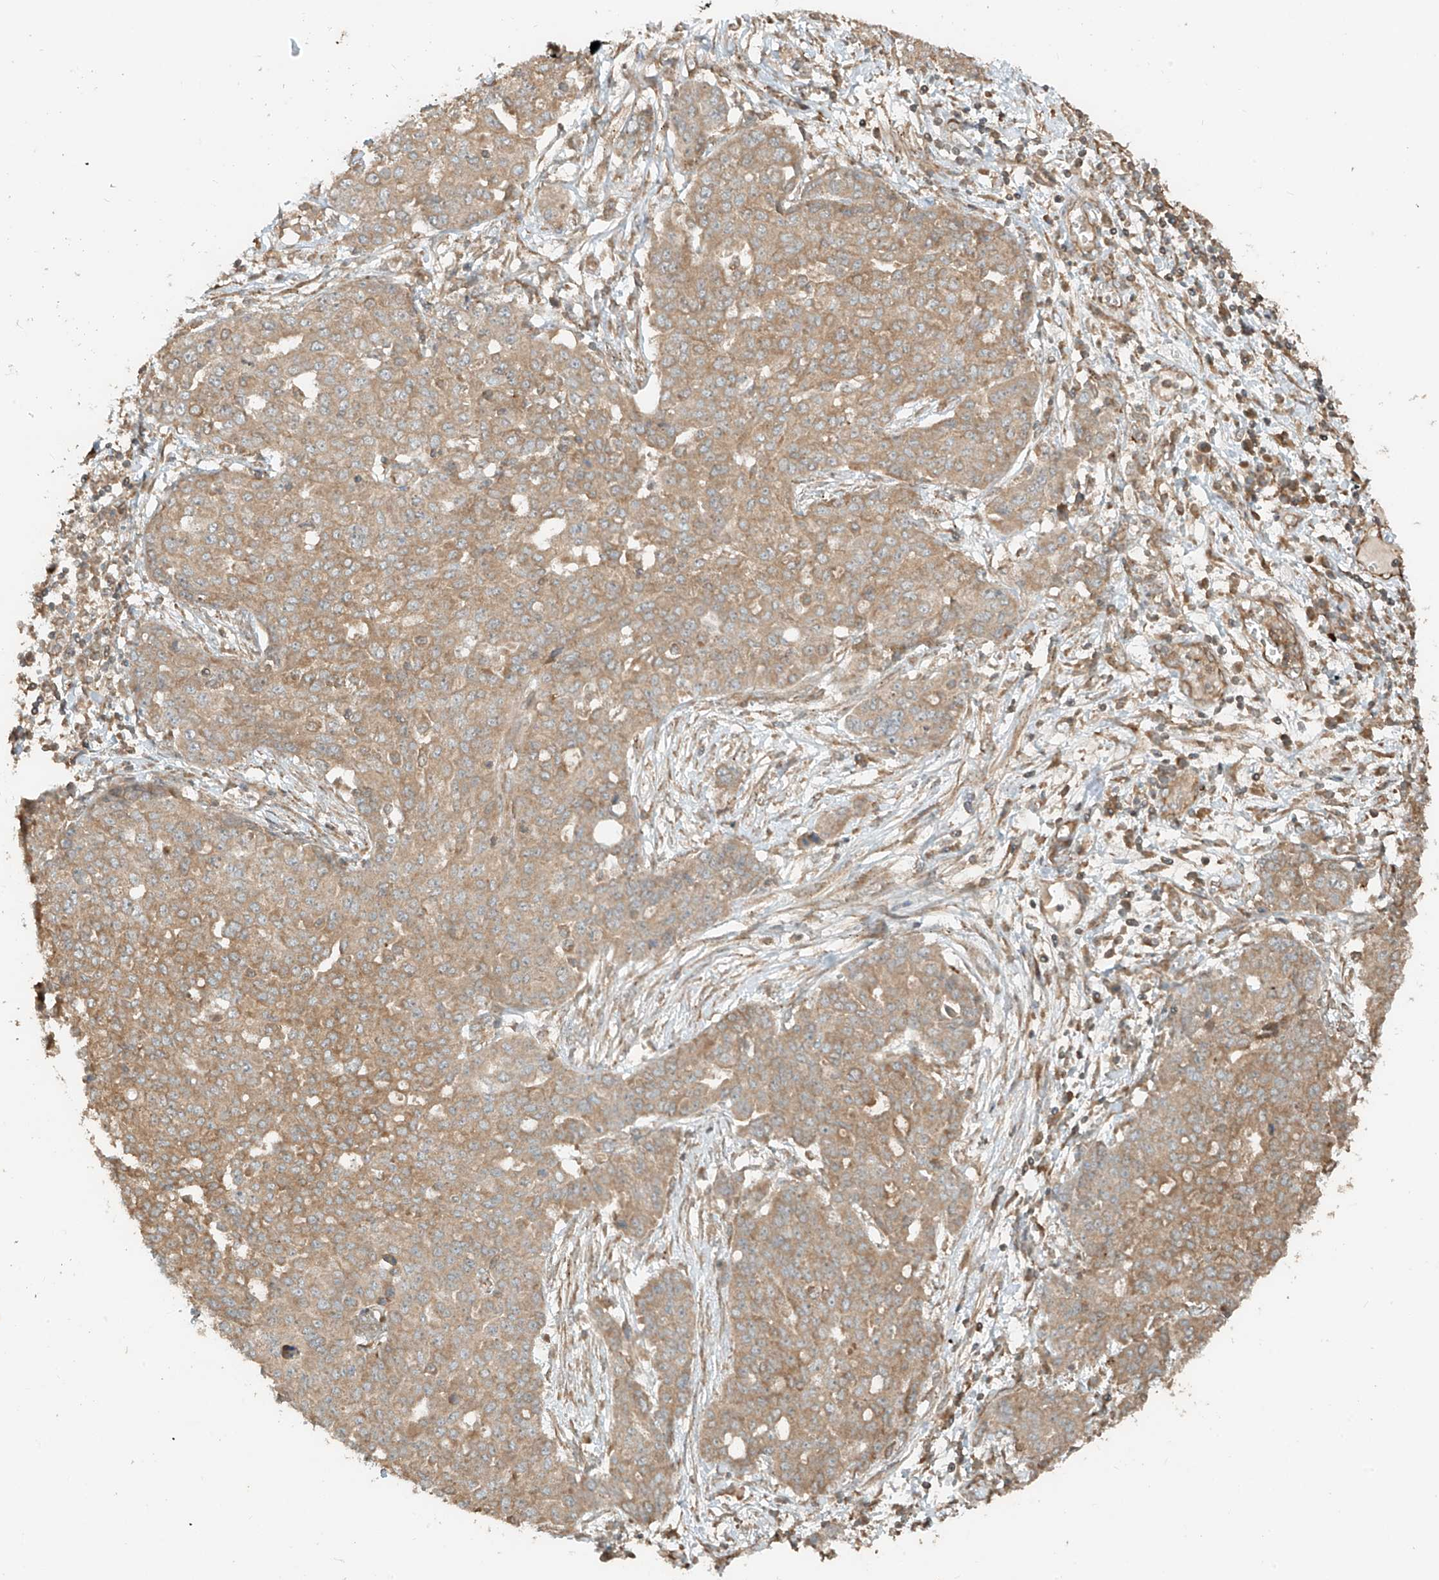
{"staining": {"intensity": "weak", "quantity": ">75%", "location": "cytoplasmic/membranous"}, "tissue": "ovarian cancer", "cell_type": "Tumor cells", "image_type": "cancer", "snomed": [{"axis": "morphology", "description": "Cystadenocarcinoma, serous, NOS"}, {"axis": "topography", "description": "Soft tissue"}, {"axis": "topography", "description": "Ovary"}], "caption": "Tumor cells show low levels of weak cytoplasmic/membranous staining in approximately >75% of cells in human ovarian cancer.", "gene": "ANKZF1", "patient": {"sex": "female", "age": 57}}